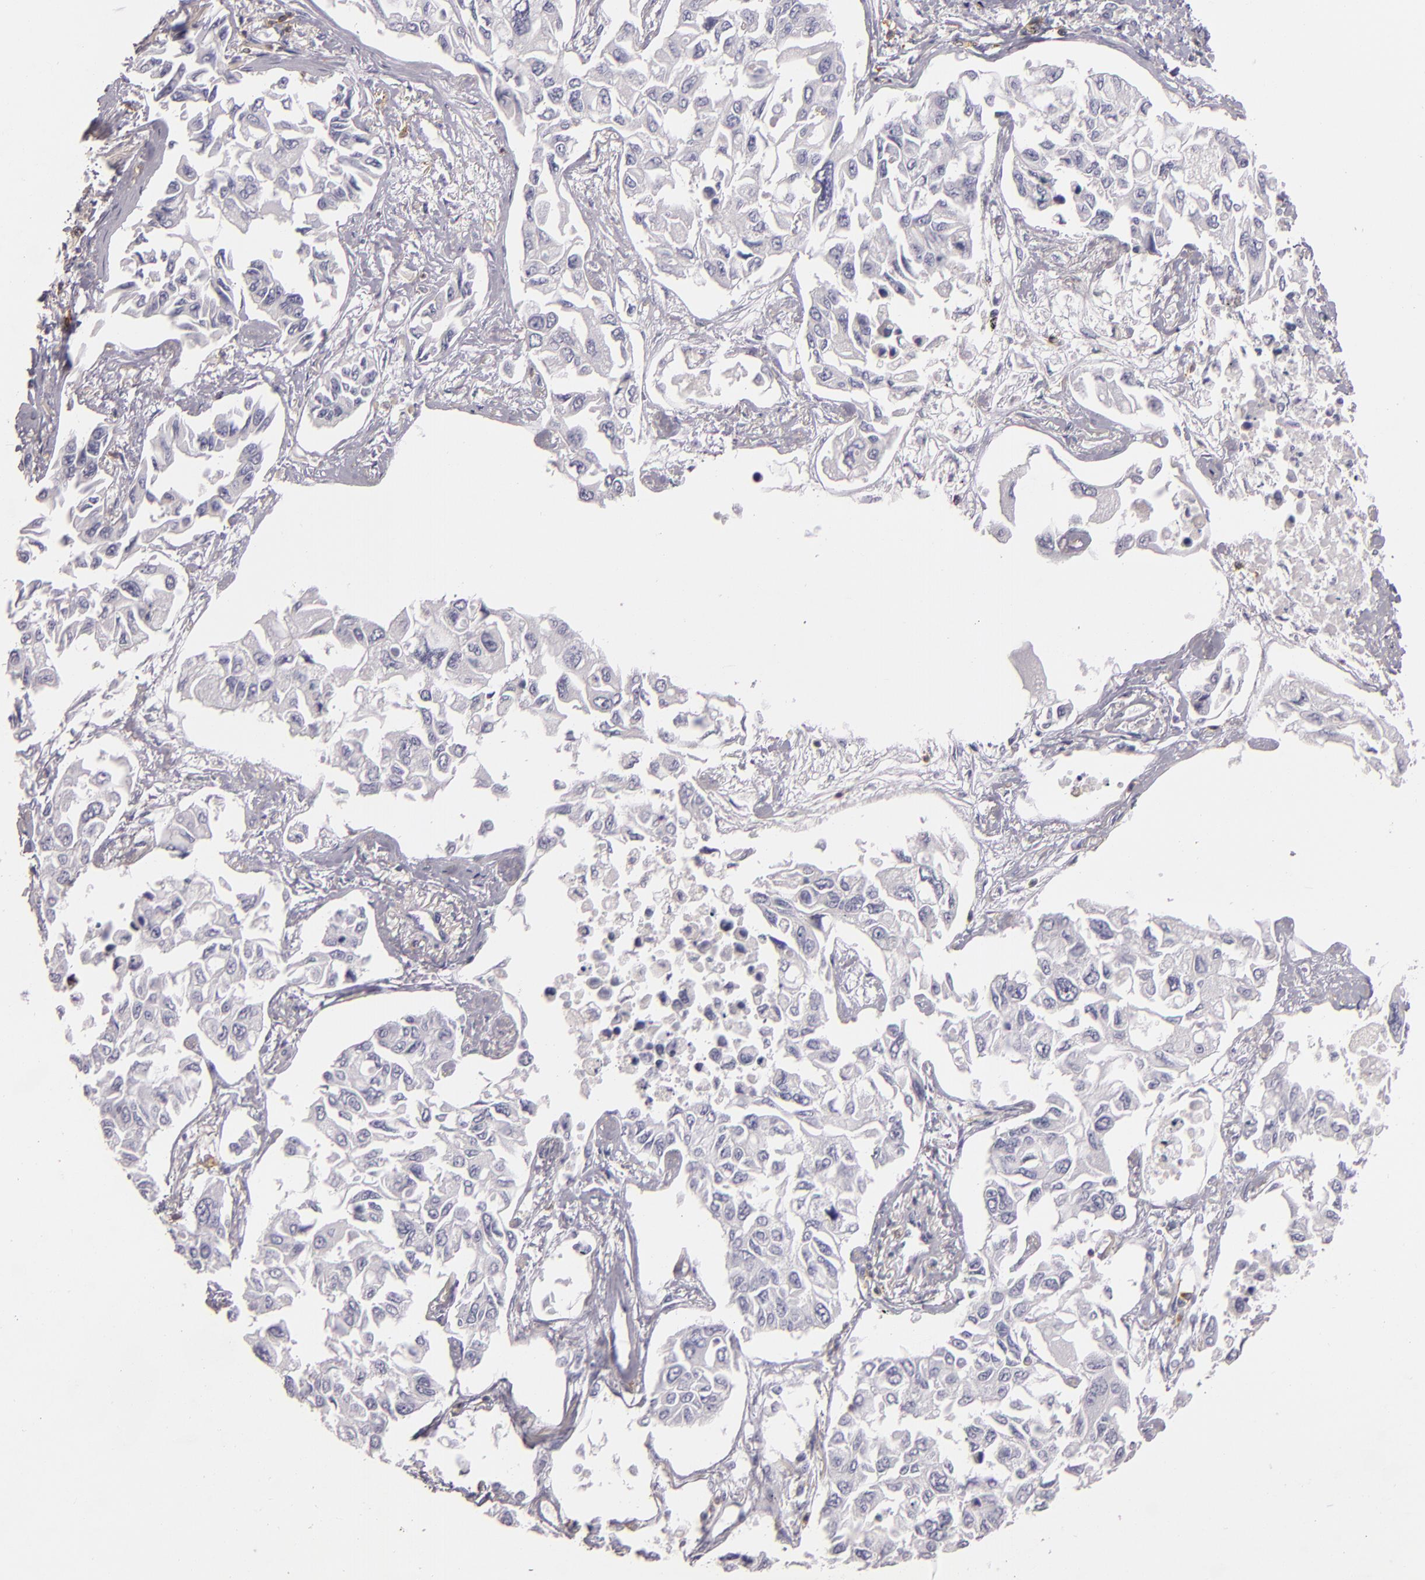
{"staining": {"intensity": "negative", "quantity": "none", "location": "none"}, "tissue": "lung cancer", "cell_type": "Tumor cells", "image_type": "cancer", "snomed": [{"axis": "morphology", "description": "Adenocarcinoma, NOS"}, {"axis": "topography", "description": "Lung"}], "caption": "An immunohistochemistry (IHC) photomicrograph of lung adenocarcinoma is shown. There is no staining in tumor cells of lung adenocarcinoma.", "gene": "LAT", "patient": {"sex": "male", "age": 64}}